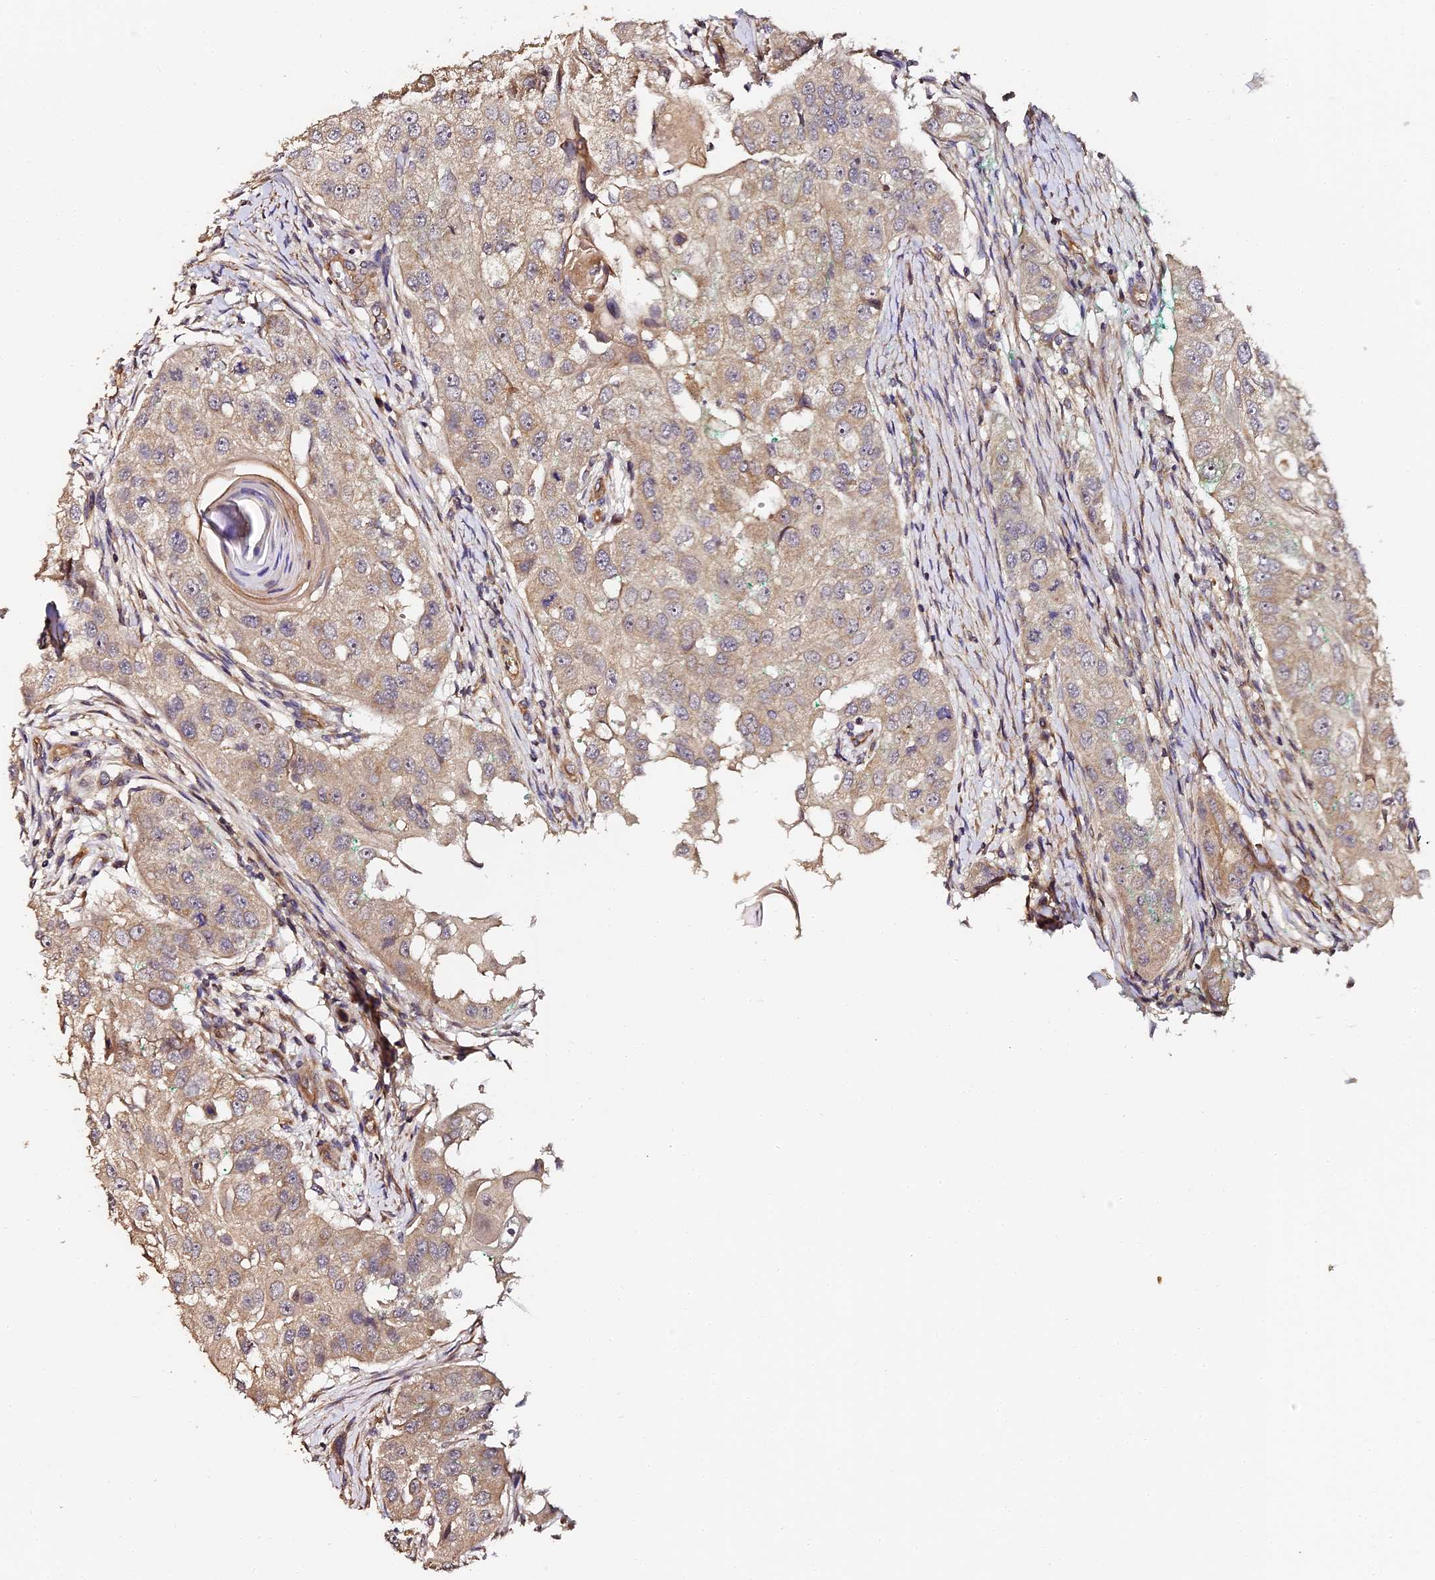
{"staining": {"intensity": "weak", "quantity": ">75%", "location": "cytoplasmic/membranous"}, "tissue": "head and neck cancer", "cell_type": "Tumor cells", "image_type": "cancer", "snomed": [{"axis": "morphology", "description": "Normal tissue, NOS"}, {"axis": "morphology", "description": "Squamous cell carcinoma, NOS"}, {"axis": "topography", "description": "Skeletal muscle"}, {"axis": "topography", "description": "Head-Neck"}], "caption": "A photomicrograph showing weak cytoplasmic/membranous staining in about >75% of tumor cells in head and neck cancer (squamous cell carcinoma), as visualized by brown immunohistochemical staining.", "gene": "TDO2", "patient": {"sex": "male", "age": 51}}